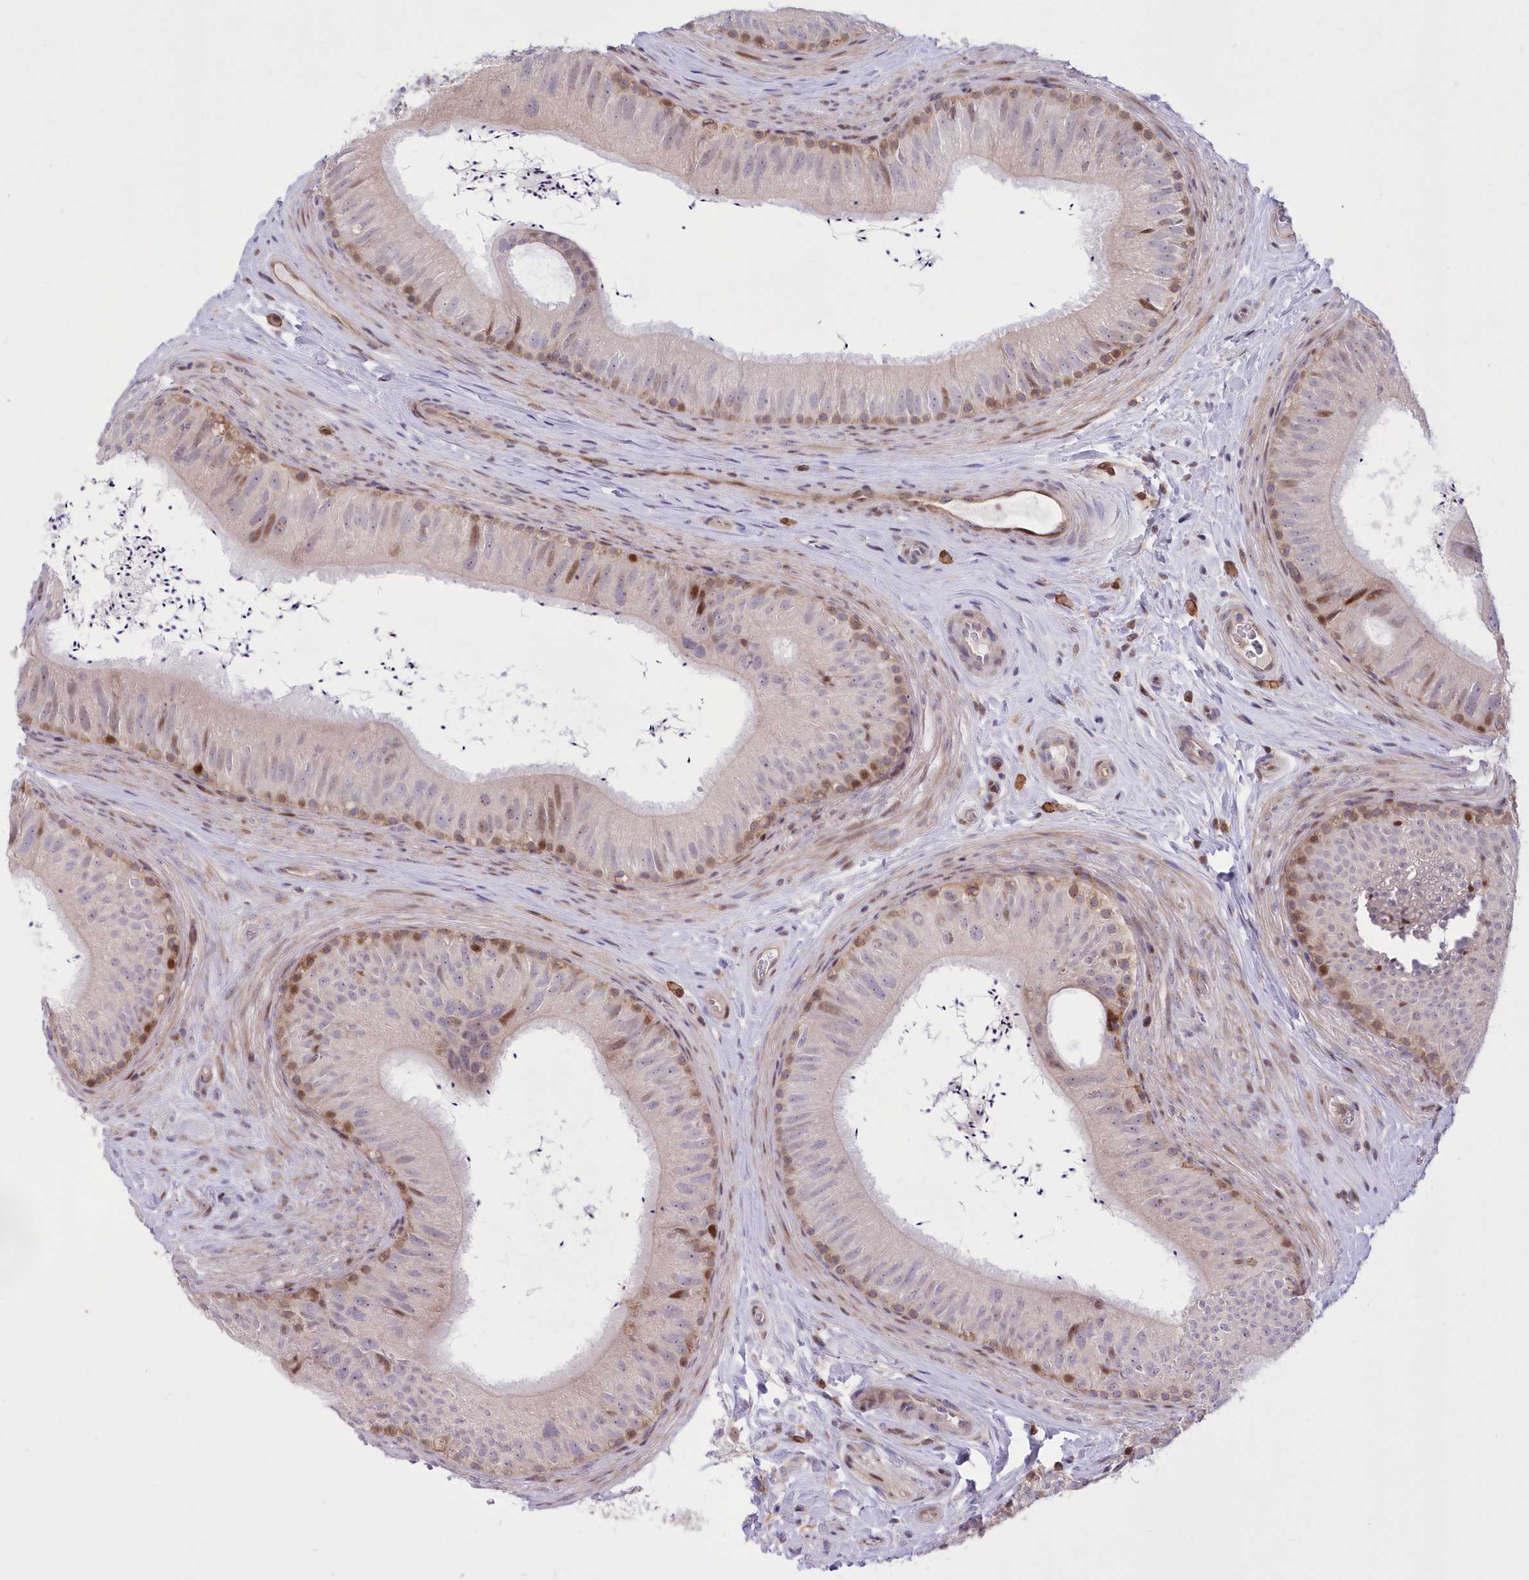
{"staining": {"intensity": "moderate", "quantity": "<25%", "location": "cytoplasmic/membranous,nuclear"}, "tissue": "epididymis", "cell_type": "Glandular cells", "image_type": "normal", "snomed": [{"axis": "morphology", "description": "Normal tissue, NOS"}, {"axis": "topography", "description": "Epididymis"}], "caption": "A micrograph showing moderate cytoplasmic/membranous,nuclear expression in about <25% of glandular cells in benign epididymis, as visualized by brown immunohistochemical staining.", "gene": "RNPEPL1", "patient": {"sex": "male", "age": 46}}